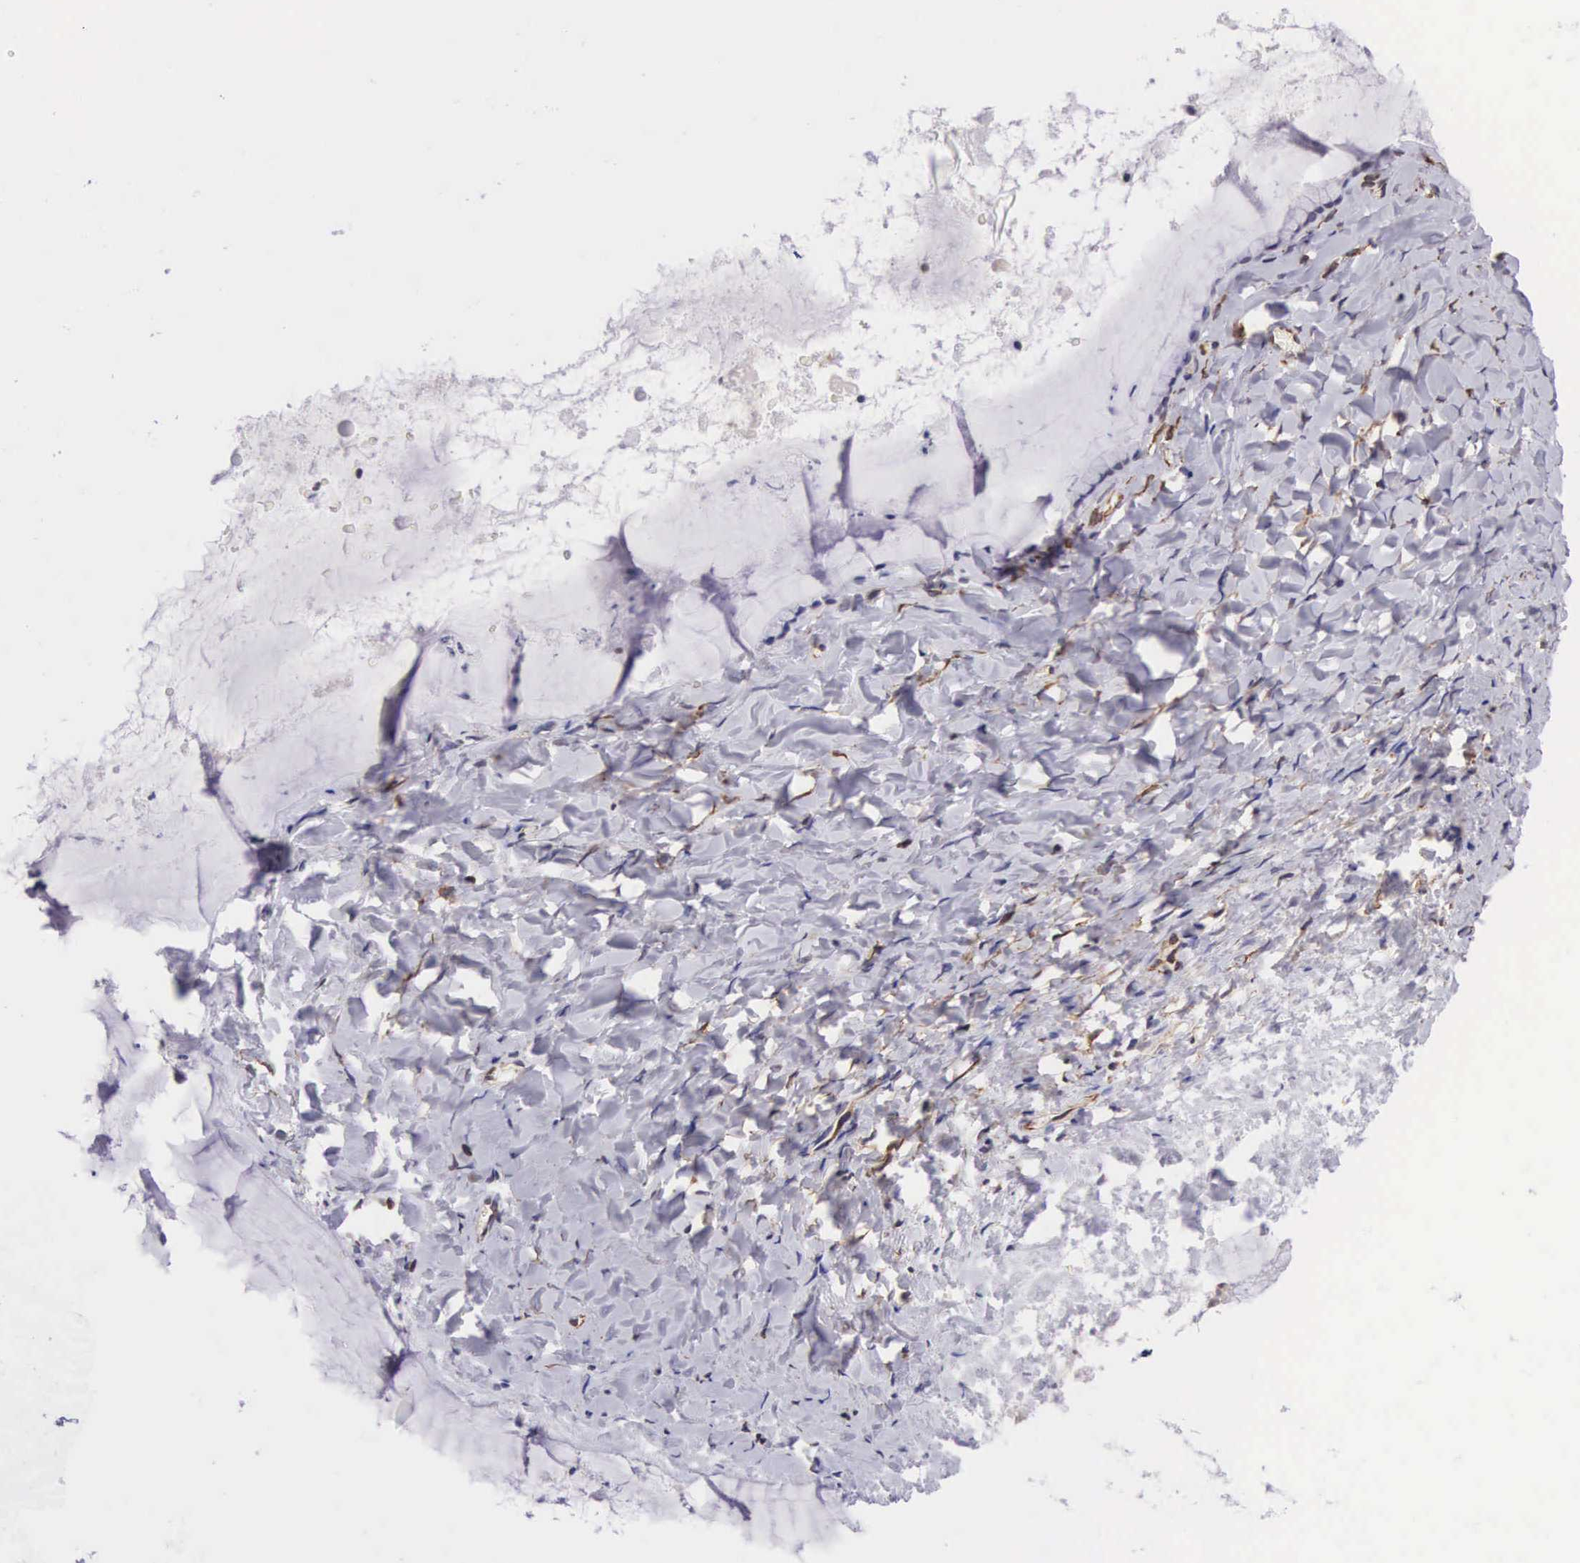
{"staining": {"intensity": "weak", "quantity": "<25%", "location": "cytoplasmic/membranous"}, "tissue": "ovarian cancer", "cell_type": "Tumor cells", "image_type": "cancer", "snomed": [{"axis": "morphology", "description": "Cystadenocarcinoma, mucinous, NOS"}, {"axis": "topography", "description": "Ovary"}], "caption": "This histopathology image is of ovarian mucinous cystadenocarcinoma stained with IHC to label a protein in brown with the nuclei are counter-stained blue. There is no positivity in tumor cells.", "gene": "CDC45", "patient": {"sex": "female", "age": 41}}